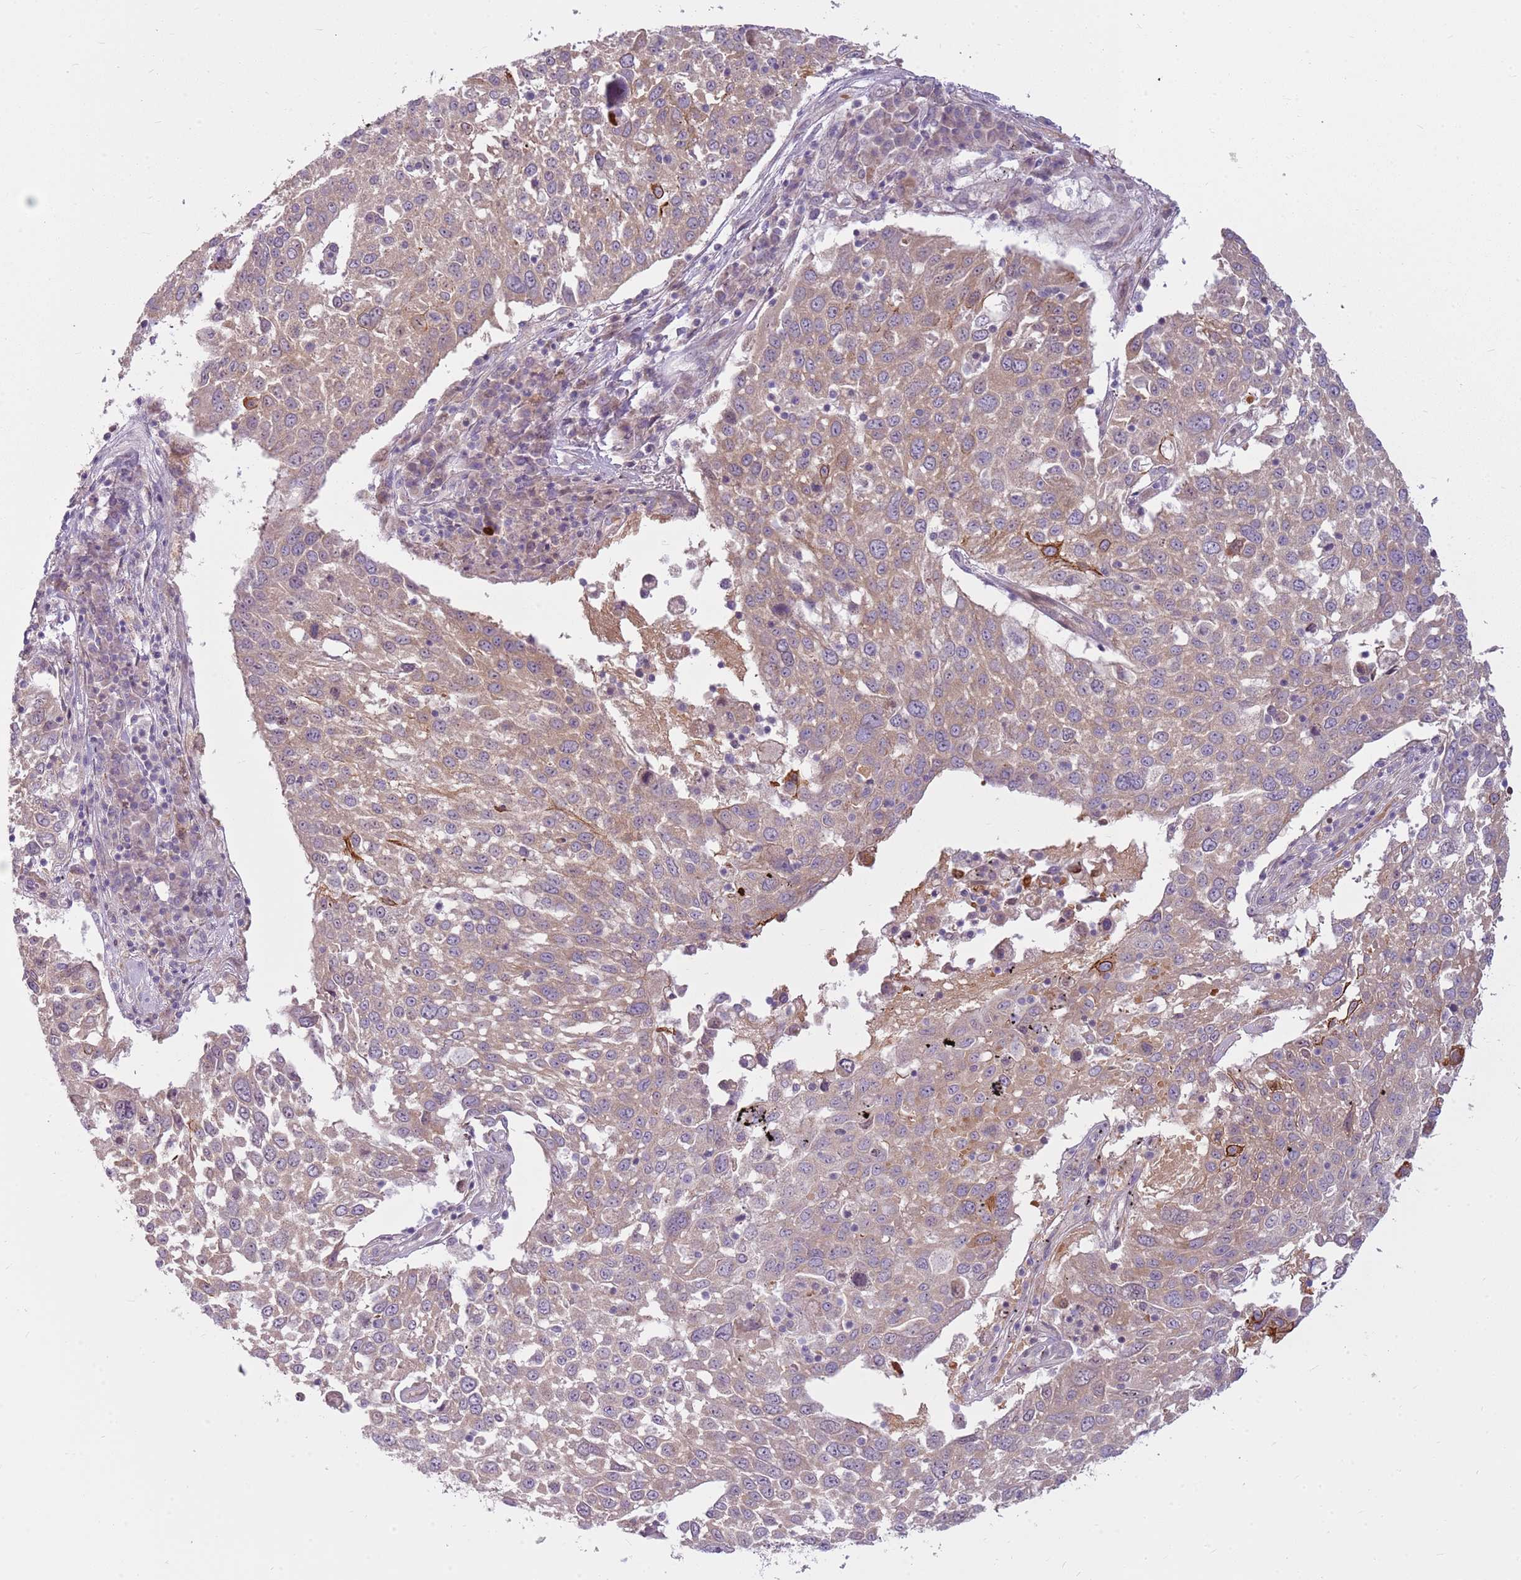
{"staining": {"intensity": "weak", "quantity": "25%-75%", "location": "cytoplasmic/membranous"}, "tissue": "lung cancer", "cell_type": "Tumor cells", "image_type": "cancer", "snomed": [{"axis": "morphology", "description": "Squamous cell carcinoma, NOS"}, {"axis": "topography", "description": "Lung"}], "caption": "Immunohistochemical staining of lung cancer demonstrates low levels of weak cytoplasmic/membranous expression in about 25%-75% of tumor cells.", "gene": "HSPA14", "patient": {"sex": "male", "age": 65}}